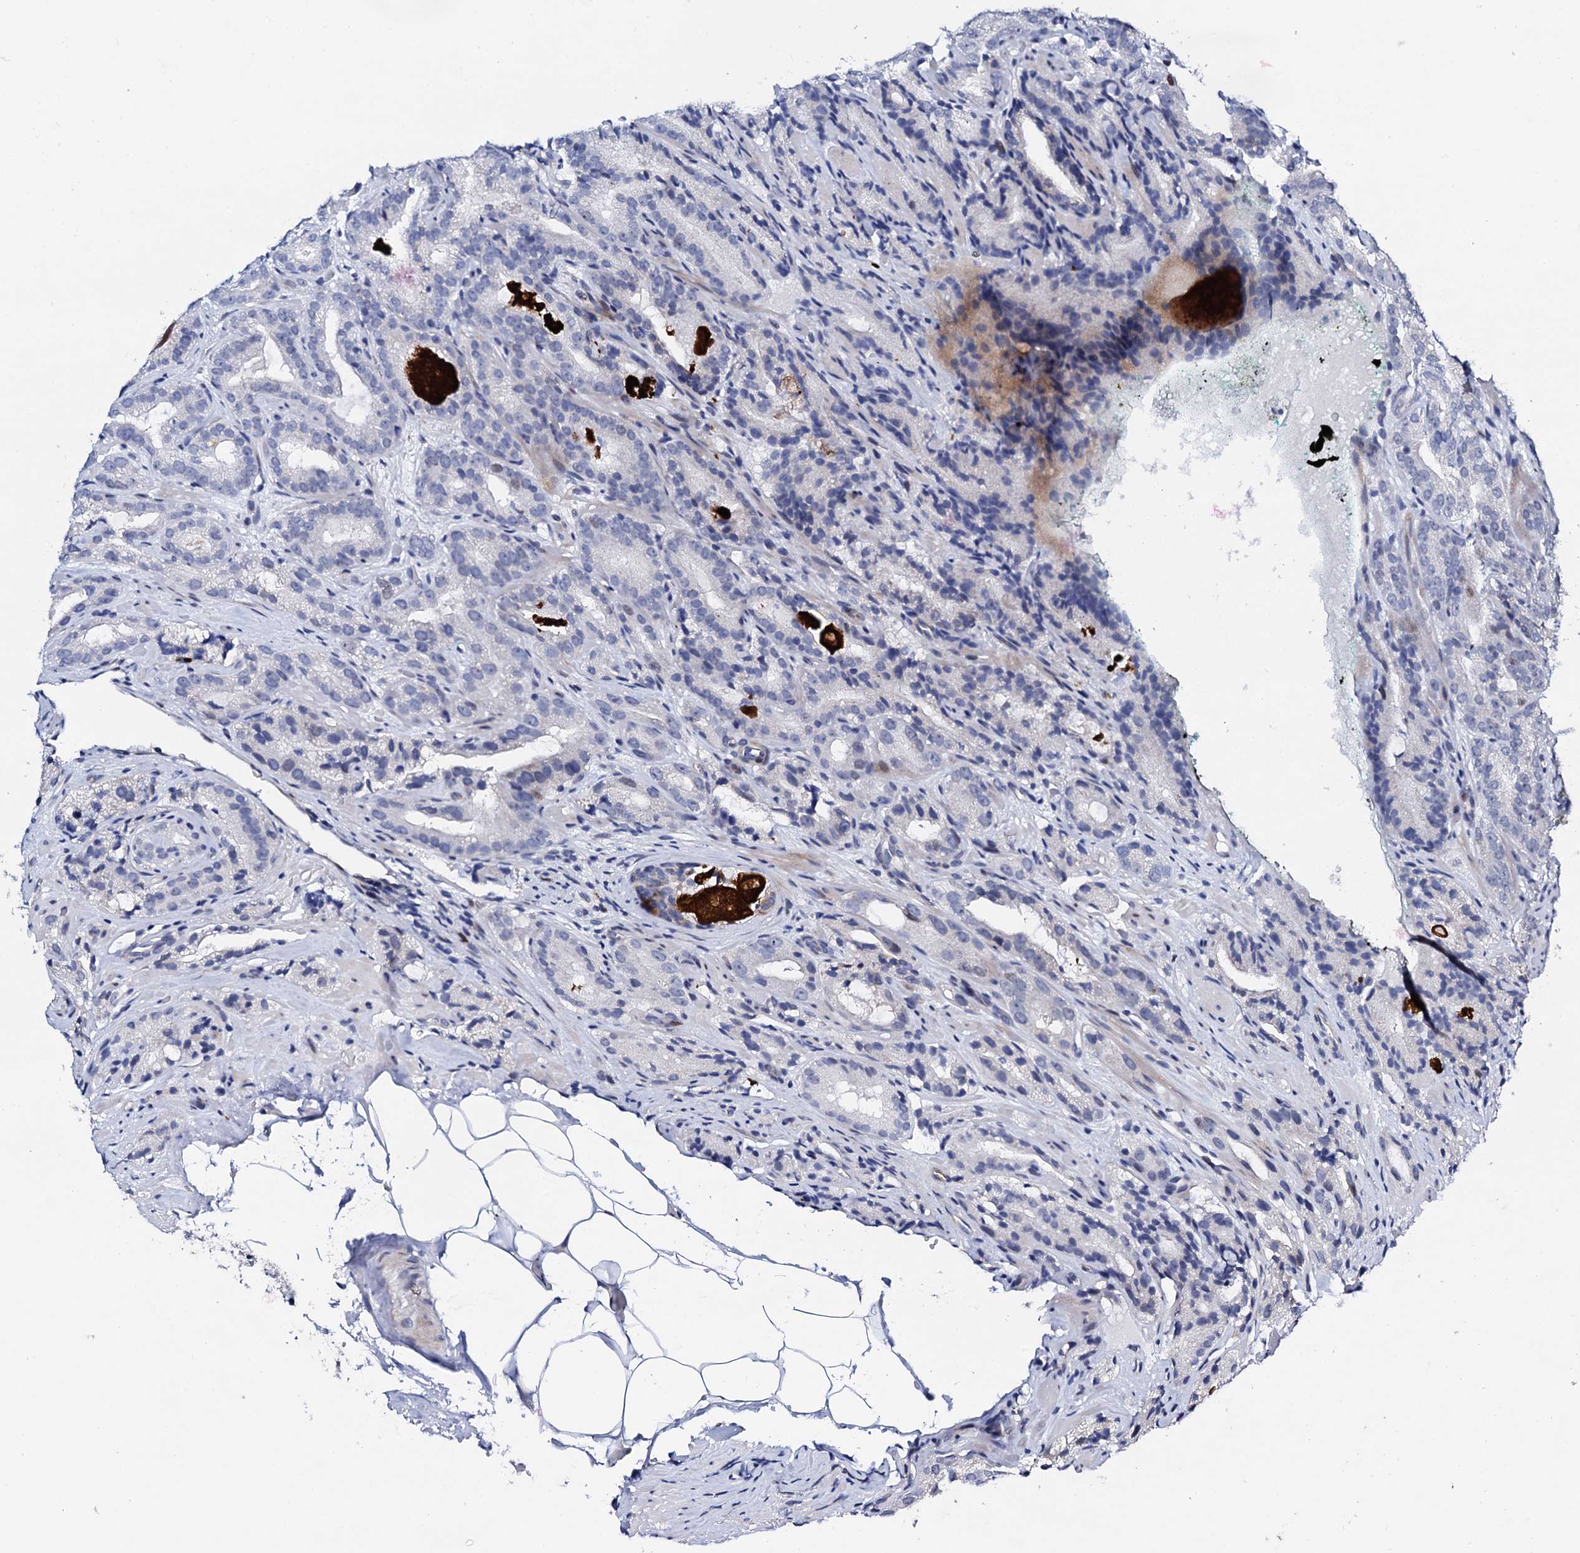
{"staining": {"intensity": "negative", "quantity": "none", "location": "none"}, "tissue": "prostate cancer", "cell_type": "Tumor cells", "image_type": "cancer", "snomed": [{"axis": "morphology", "description": "Adenocarcinoma, High grade"}, {"axis": "topography", "description": "Prostate"}], "caption": "Tumor cells are negative for protein expression in human prostate cancer.", "gene": "NUDT13", "patient": {"sex": "male", "age": 57}}